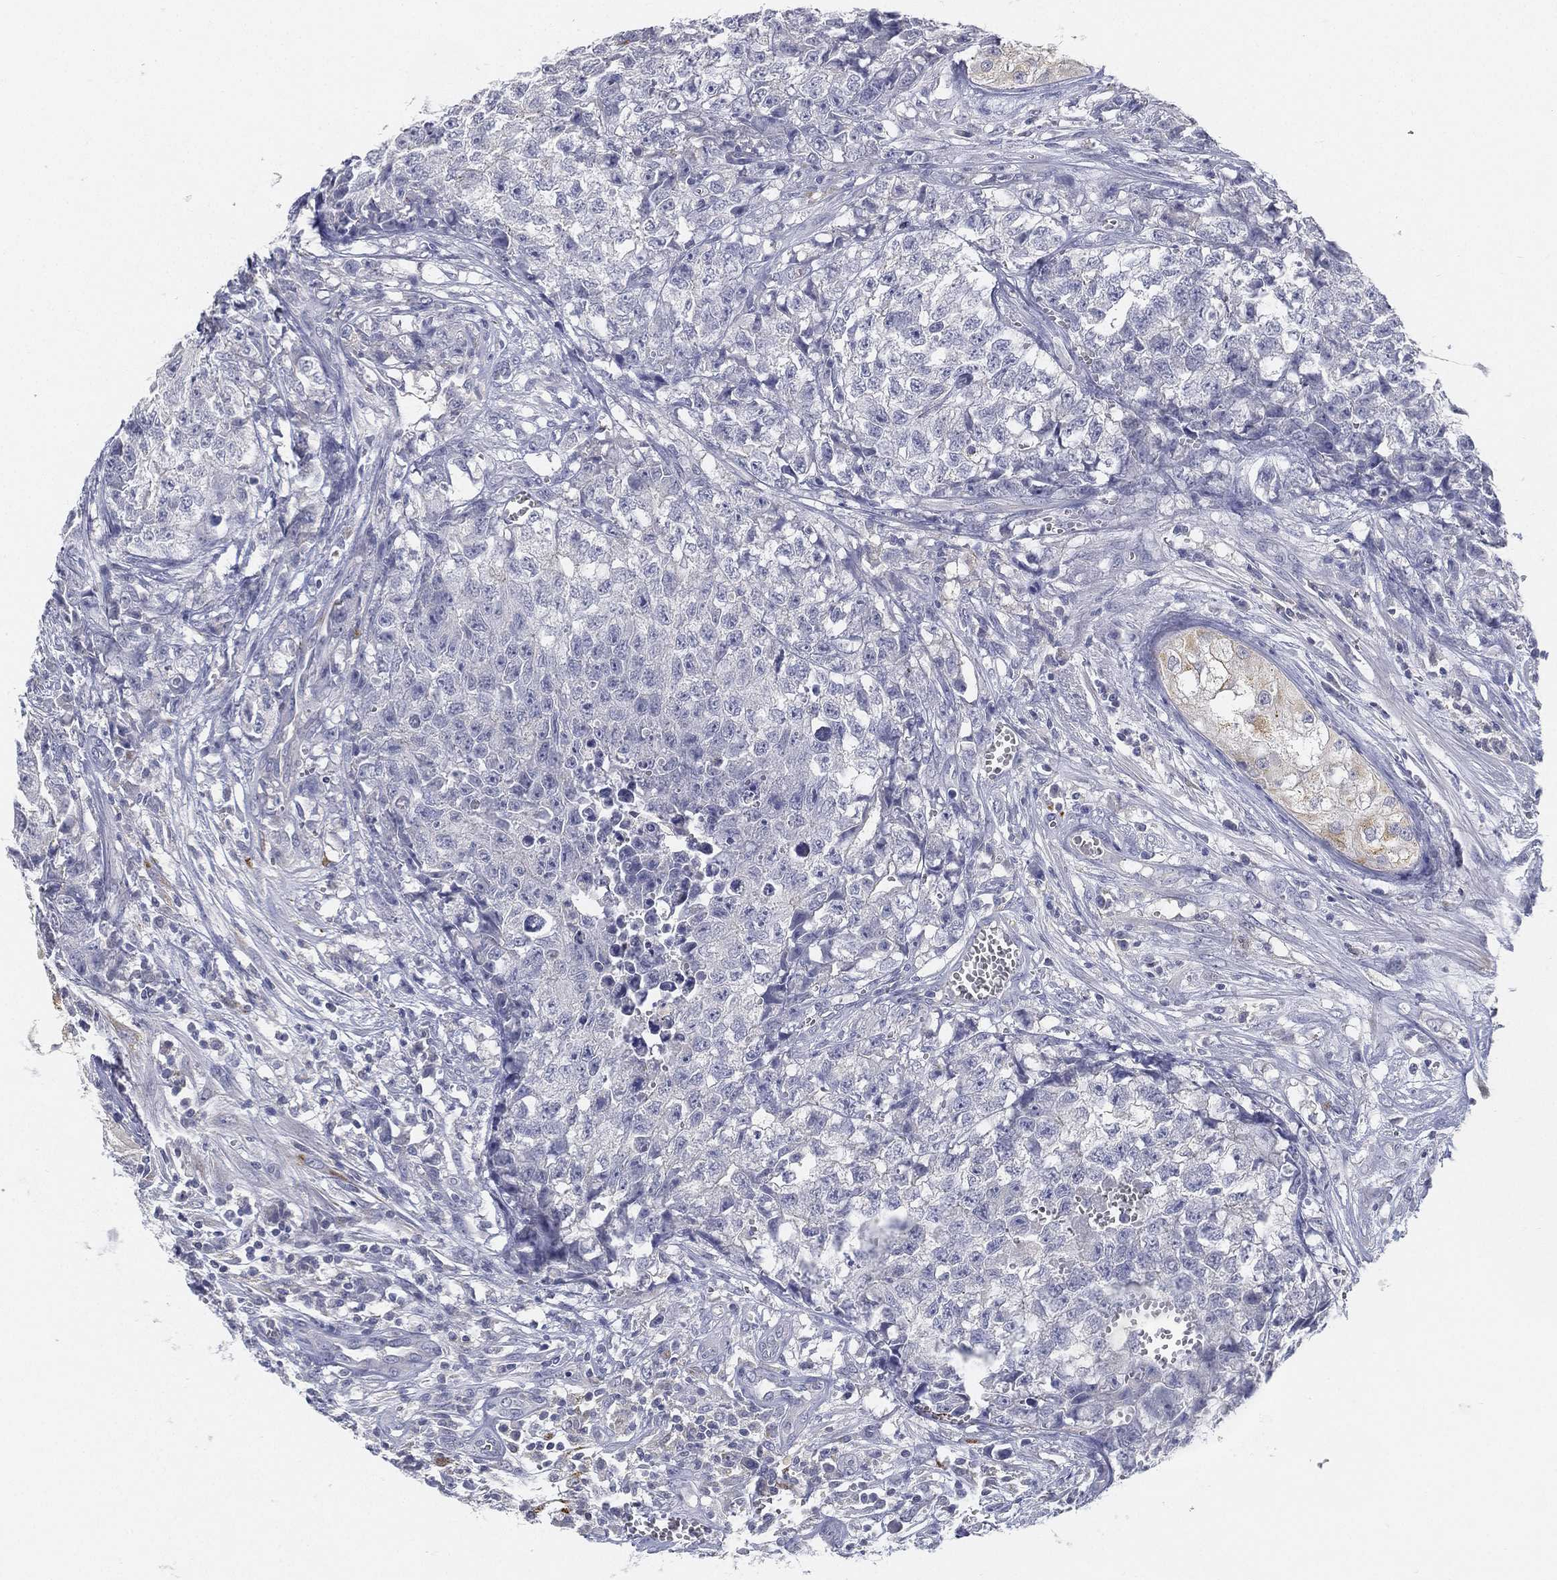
{"staining": {"intensity": "negative", "quantity": "none", "location": "none"}, "tissue": "testis cancer", "cell_type": "Tumor cells", "image_type": "cancer", "snomed": [{"axis": "morphology", "description": "Seminoma, NOS"}, {"axis": "morphology", "description": "Carcinoma, Embryonal, NOS"}, {"axis": "topography", "description": "Testis"}], "caption": "DAB (3,3'-diaminobenzidine) immunohistochemical staining of human testis cancer (embryonal carcinoma) displays no significant expression in tumor cells. (Stains: DAB (3,3'-diaminobenzidine) immunohistochemistry with hematoxylin counter stain, Microscopy: brightfield microscopy at high magnification).", "gene": "C5orf46", "patient": {"sex": "male", "age": 22}}